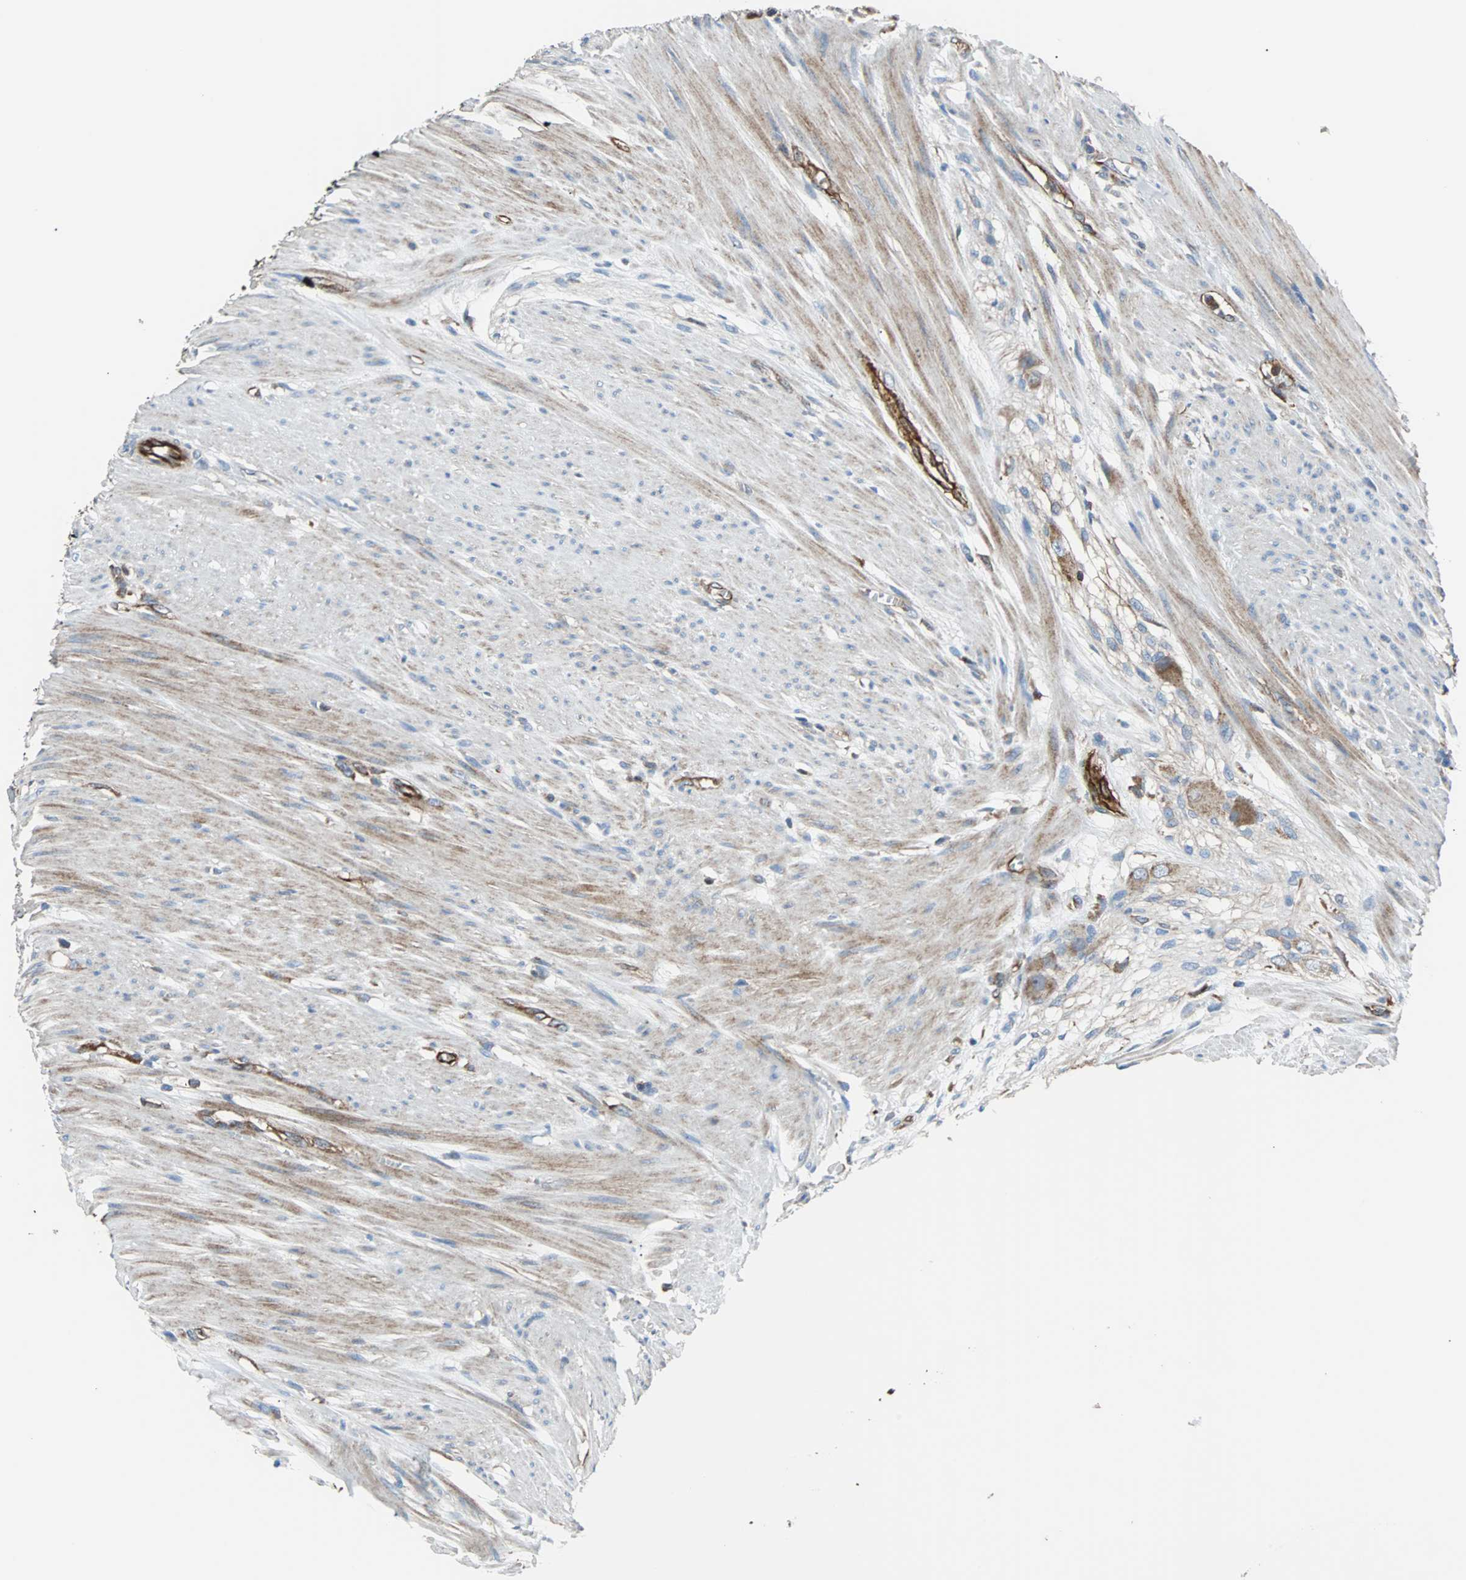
{"staining": {"intensity": "weak", "quantity": ">75%", "location": "cytoplasmic/membranous"}, "tissue": "colorectal cancer", "cell_type": "Tumor cells", "image_type": "cancer", "snomed": [{"axis": "morphology", "description": "Adenocarcinoma, NOS"}, {"axis": "topography", "description": "Colon"}], "caption": "Approximately >75% of tumor cells in adenocarcinoma (colorectal) display weak cytoplasmic/membranous protein staining as visualized by brown immunohistochemical staining.", "gene": "PLCG2", "patient": {"sex": "female", "age": 57}}